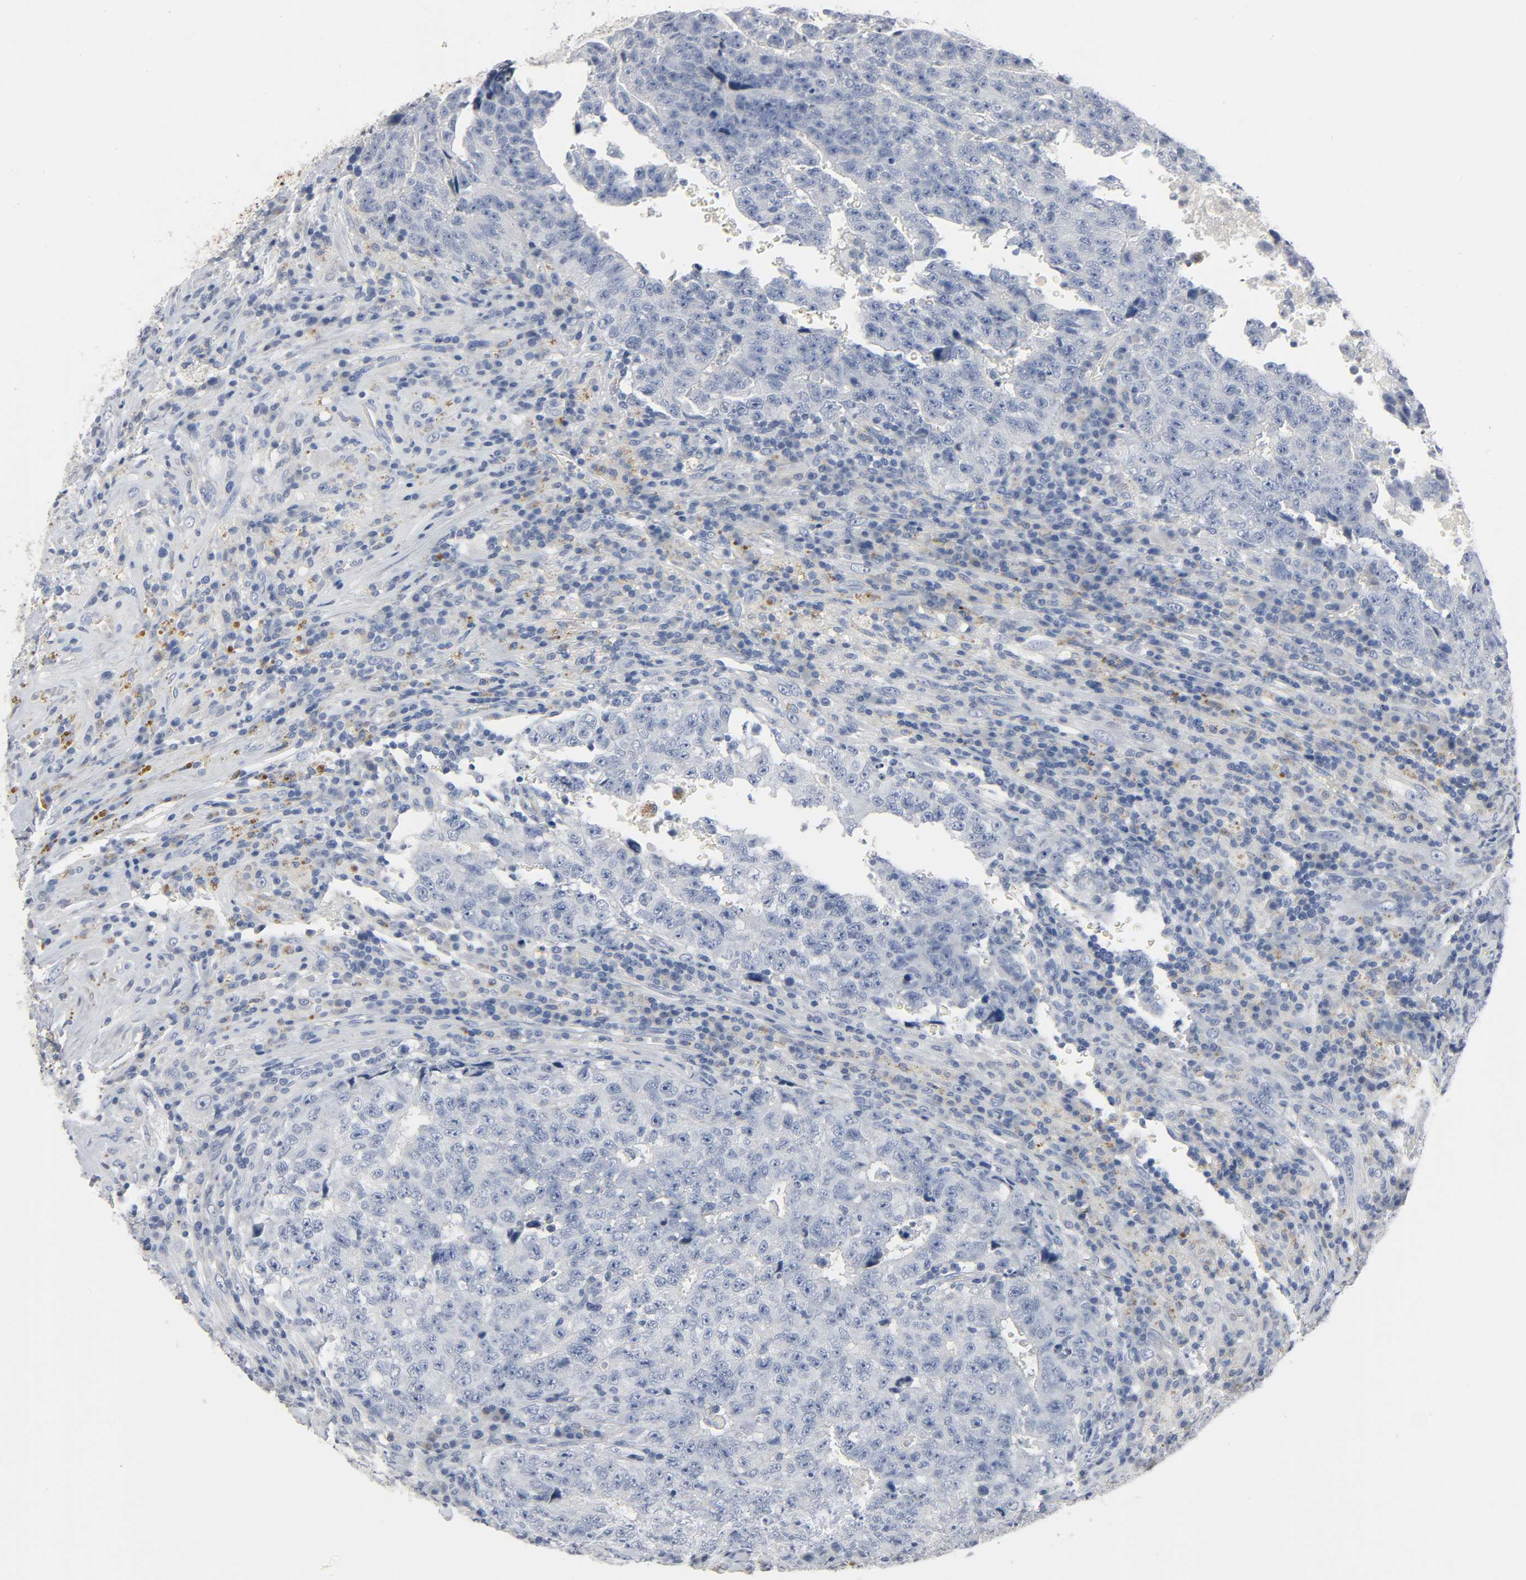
{"staining": {"intensity": "negative", "quantity": "none", "location": "none"}, "tissue": "testis cancer", "cell_type": "Tumor cells", "image_type": "cancer", "snomed": [{"axis": "morphology", "description": "Necrosis, NOS"}, {"axis": "morphology", "description": "Carcinoma, Embryonal, NOS"}, {"axis": "topography", "description": "Testis"}], "caption": "Micrograph shows no protein expression in tumor cells of embryonal carcinoma (testis) tissue.", "gene": "FBLN5", "patient": {"sex": "male", "age": 19}}